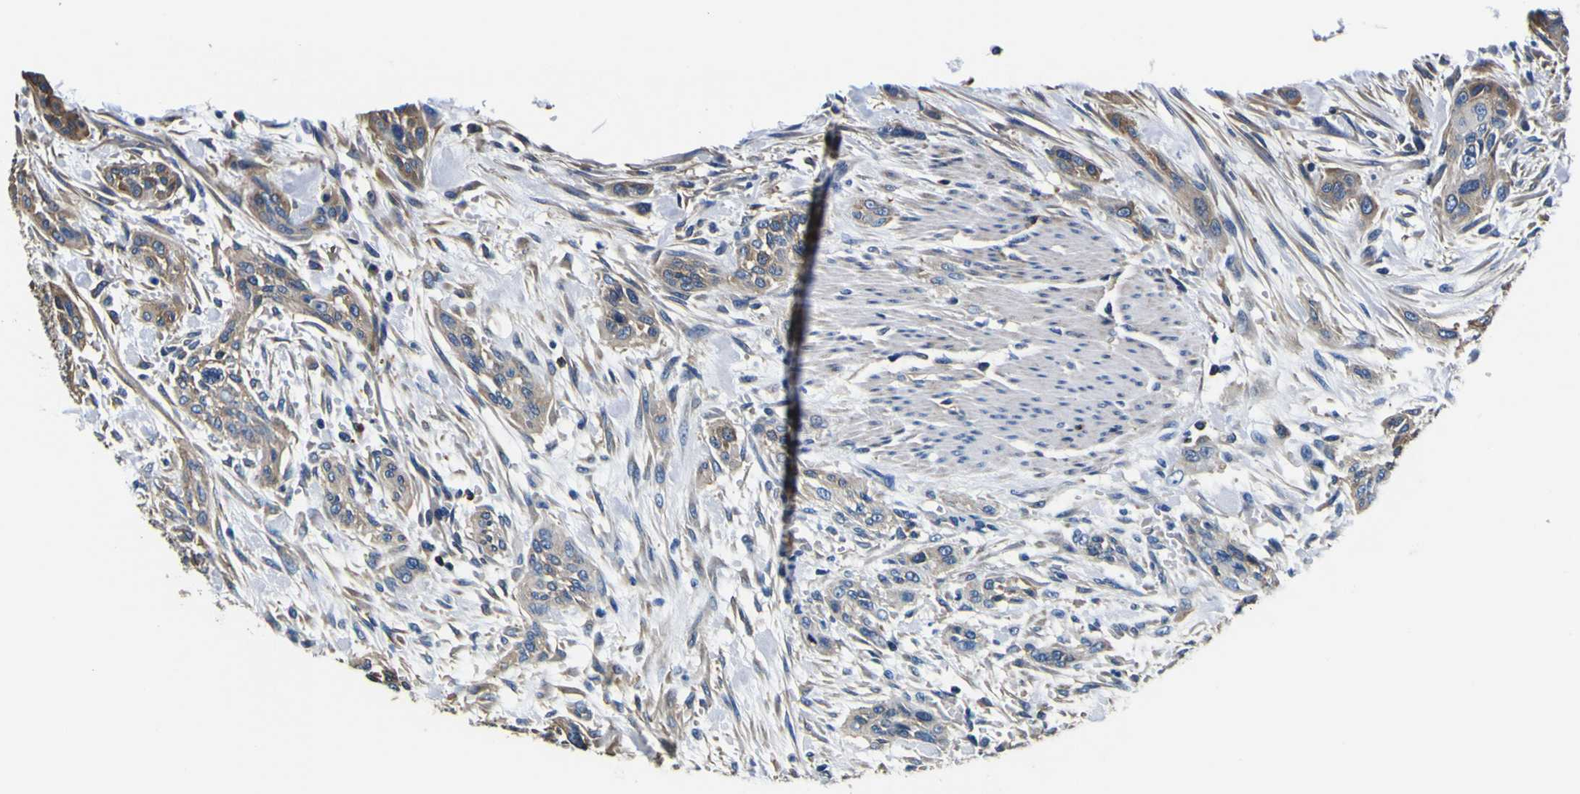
{"staining": {"intensity": "weak", "quantity": ">75%", "location": "cytoplasmic/membranous"}, "tissue": "urothelial cancer", "cell_type": "Tumor cells", "image_type": "cancer", "snomed": [{"axis": "morphology", "description": "Urothelial carcinoma, High grade"}, {"axis": "topography", "description": "Urinary bladder"}], "caption": "This is an image of immunohistochemistry (IHC) staining of urothelial cancer, which shows weak expression in the cytoplasmic/membranous of tumor cells.", "gene": "TUBA1B", "patient": {"sex": "male", "age": 35}}